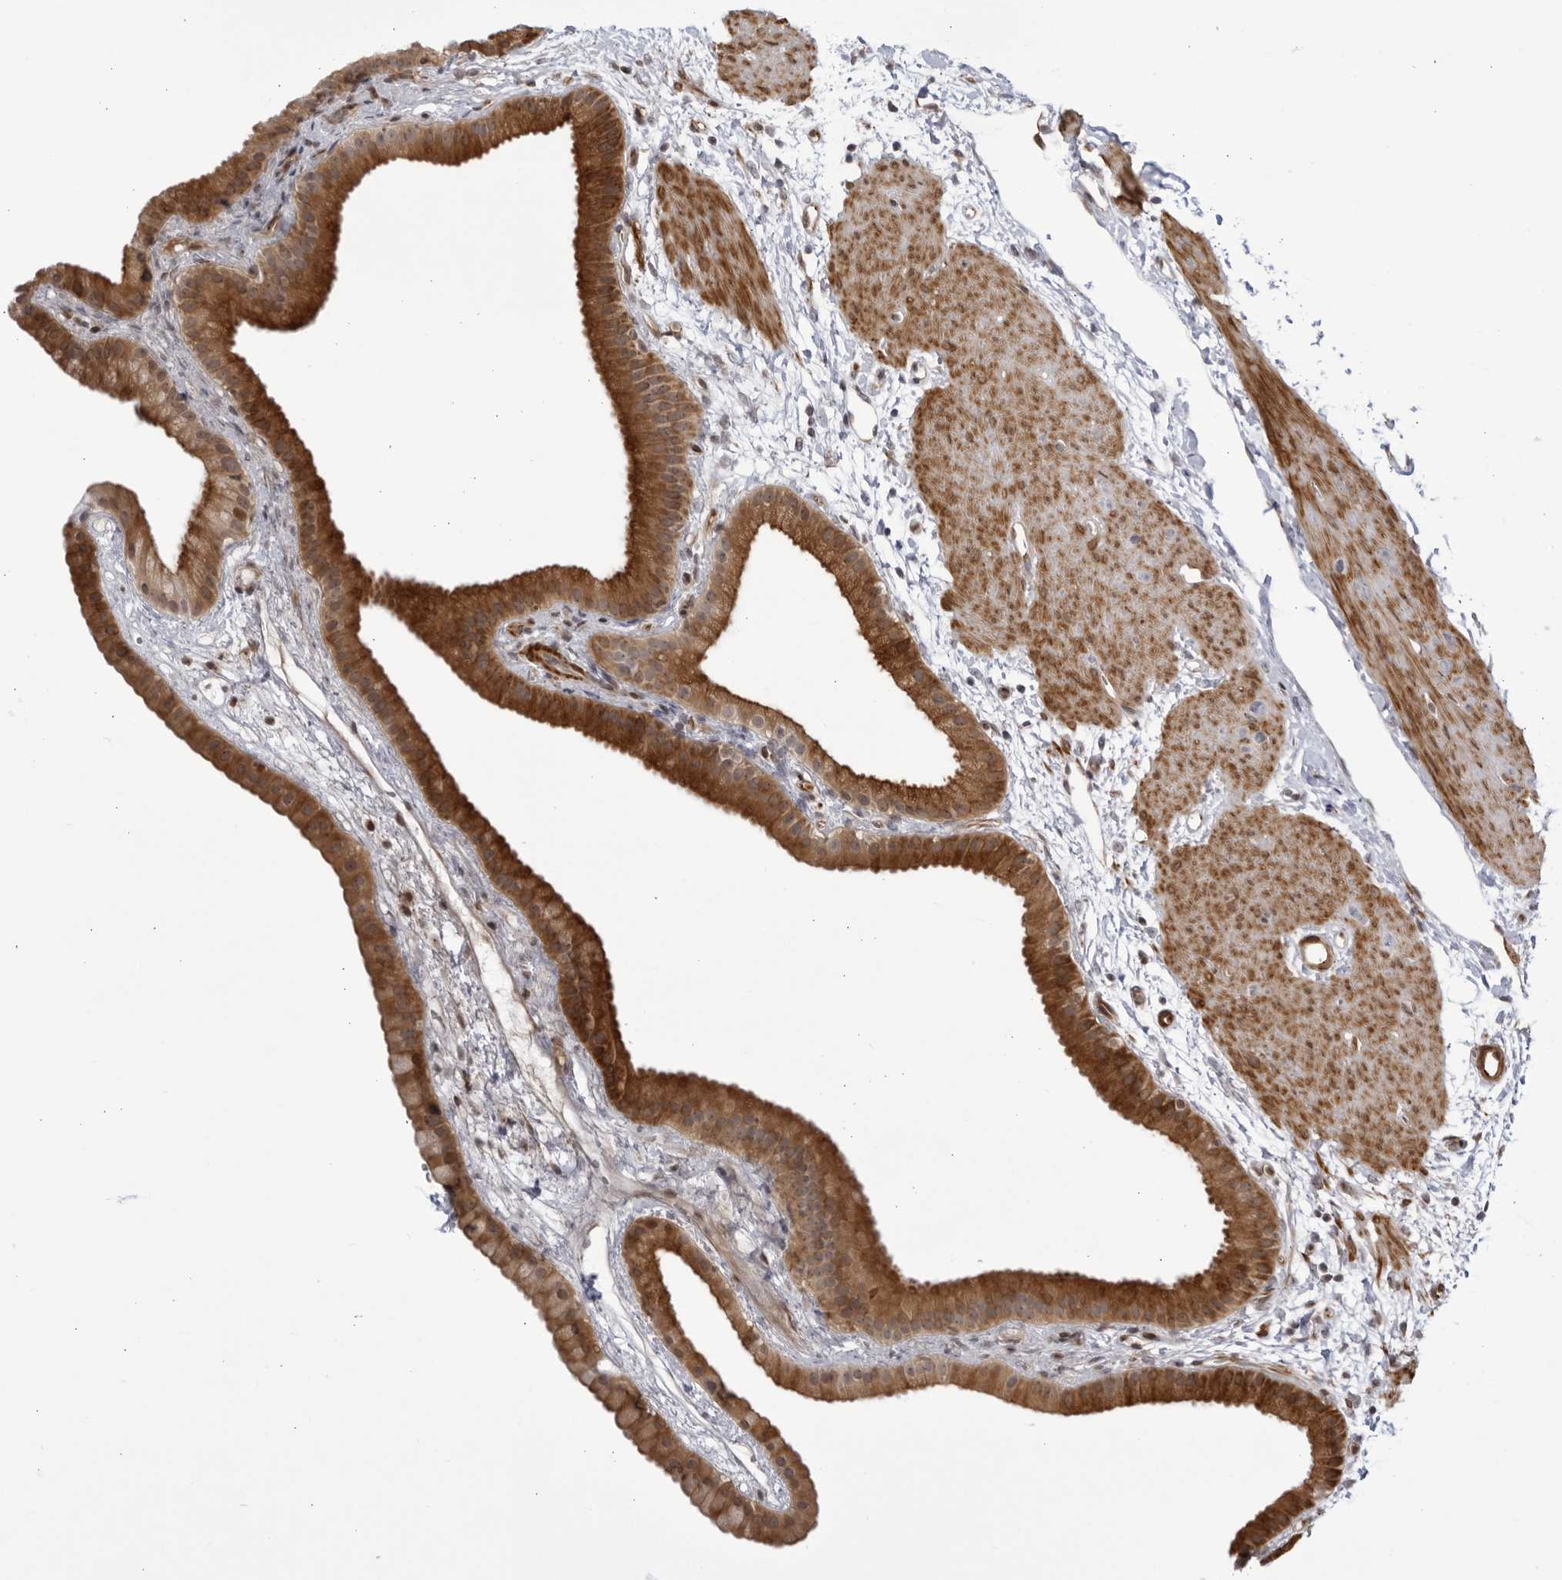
{"staining": {"intensity": "strong", "quantity": ">75%", "location": "cytoplasmic/membranous"}, "tissue": "gallbladder", "cell_type": "Glandular cells", "image_type": "normal", "snomed": [{"axis": "morphology", "description": "Normal tissue, NOS"}, {"axis": "topography", "description": "Gallbladder"}], "caption": "Protein expression analysis of unremarkable gallbladder demonstrates strong cytoplasmic/membranous expression in approximately >75% of glandular cells. (brown staining indicates protein expression, while blue staining denotes nuclei).", "gene": "CNBD1", "patient": {"sex": "female", "age": 64}}